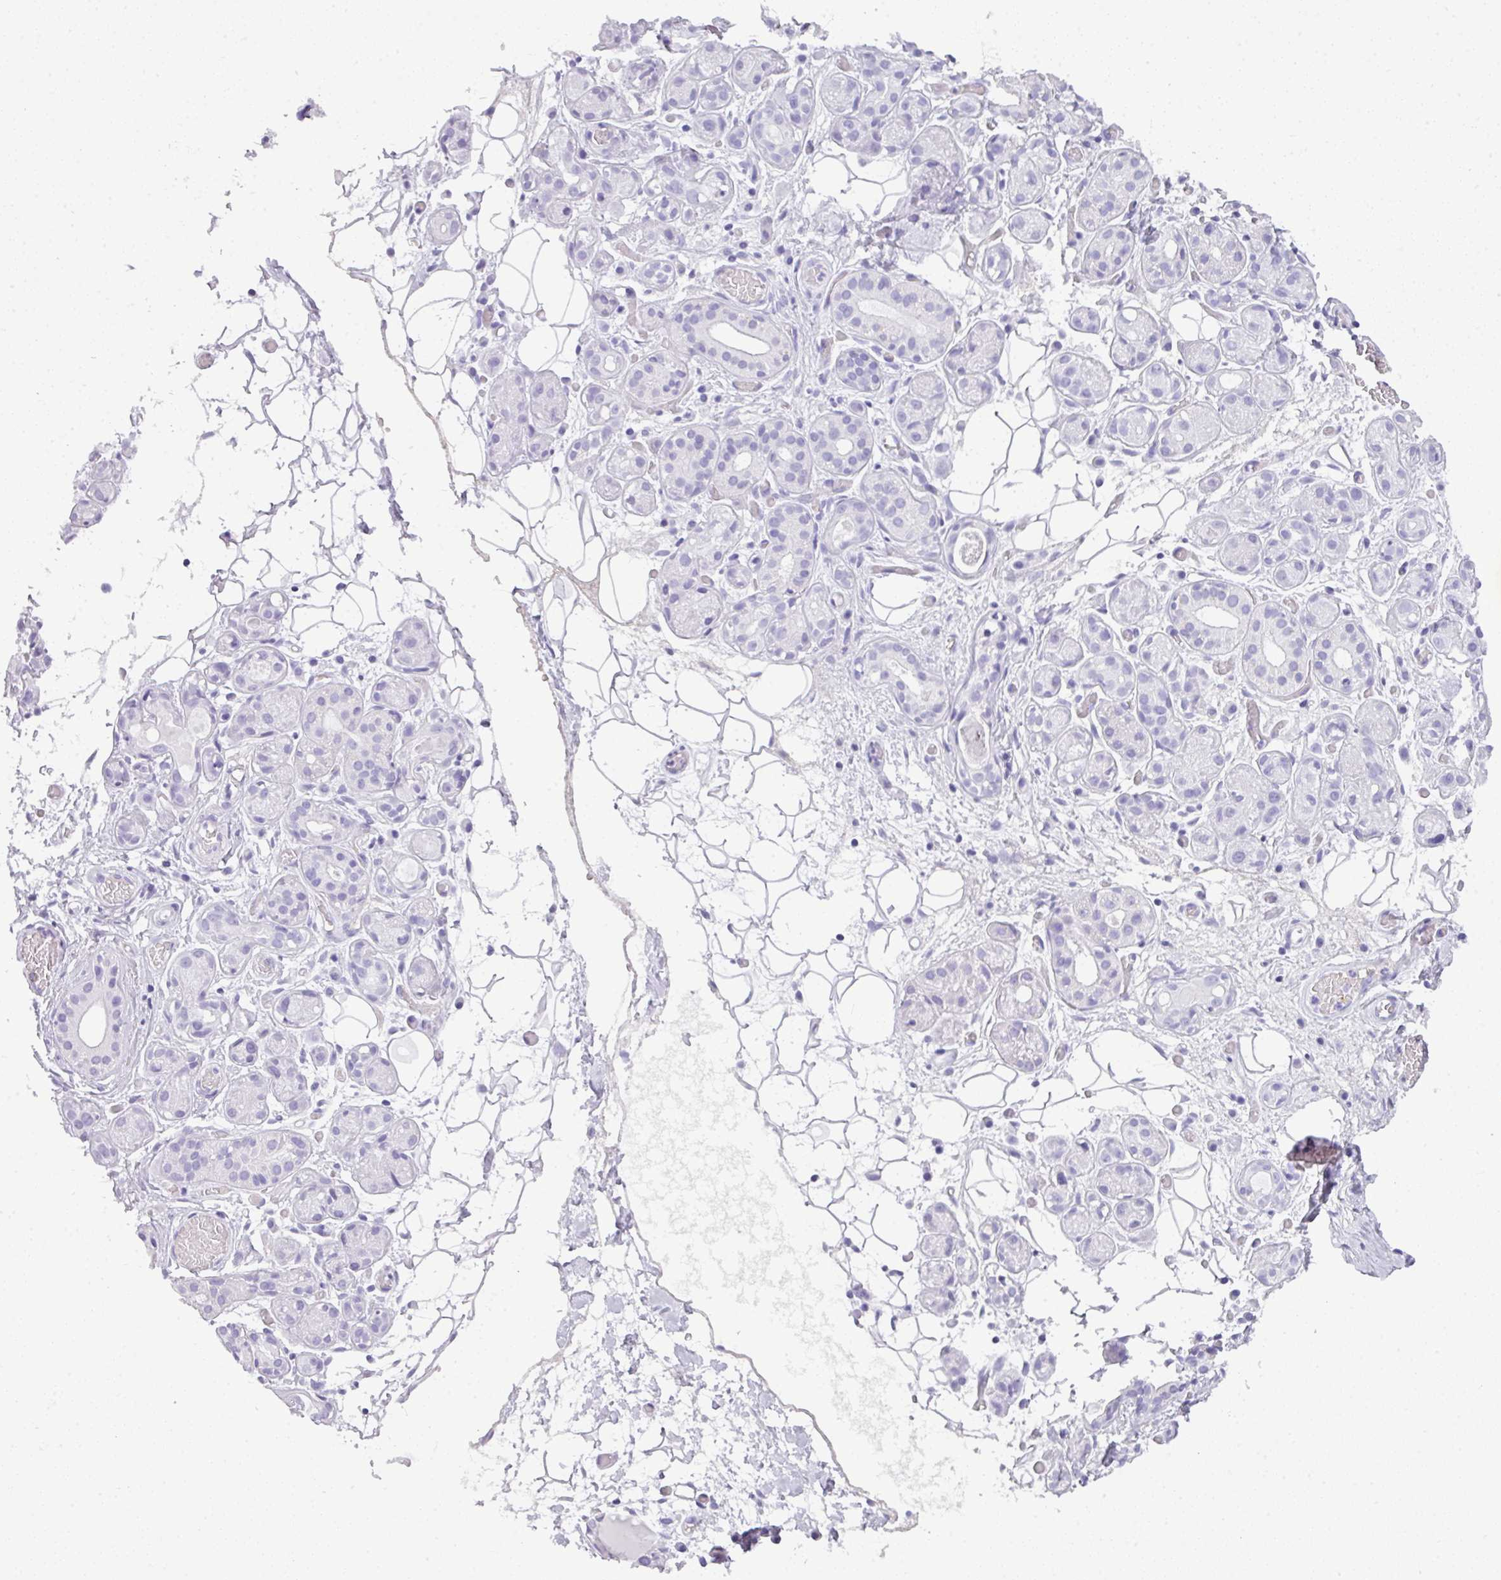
{"staining": {"intensity": "negative", "quantity": "none", "location": "none"}, "tissue": "salivary gland", "cell_type": "Glandular cells", "image_type": "normal", "snomed": [{"axis": "morphology", "description": "Normal tissue, NOS"}, {"axis": "topography", "description": "Salivary gland"}], "caption": "This photomicrograph is of benign salivary gland stained with IHC to label a protein in brown with the nuclei are counter-stained blue. There is no positivity in glandular cells. (Brightfield microscopy of DAB (3,3'-diaminobenzidine) immunohistochemistry (IHC) at high magnification).", "gene": "TNP1", "patient": {"sex": "male", "age": 82}}